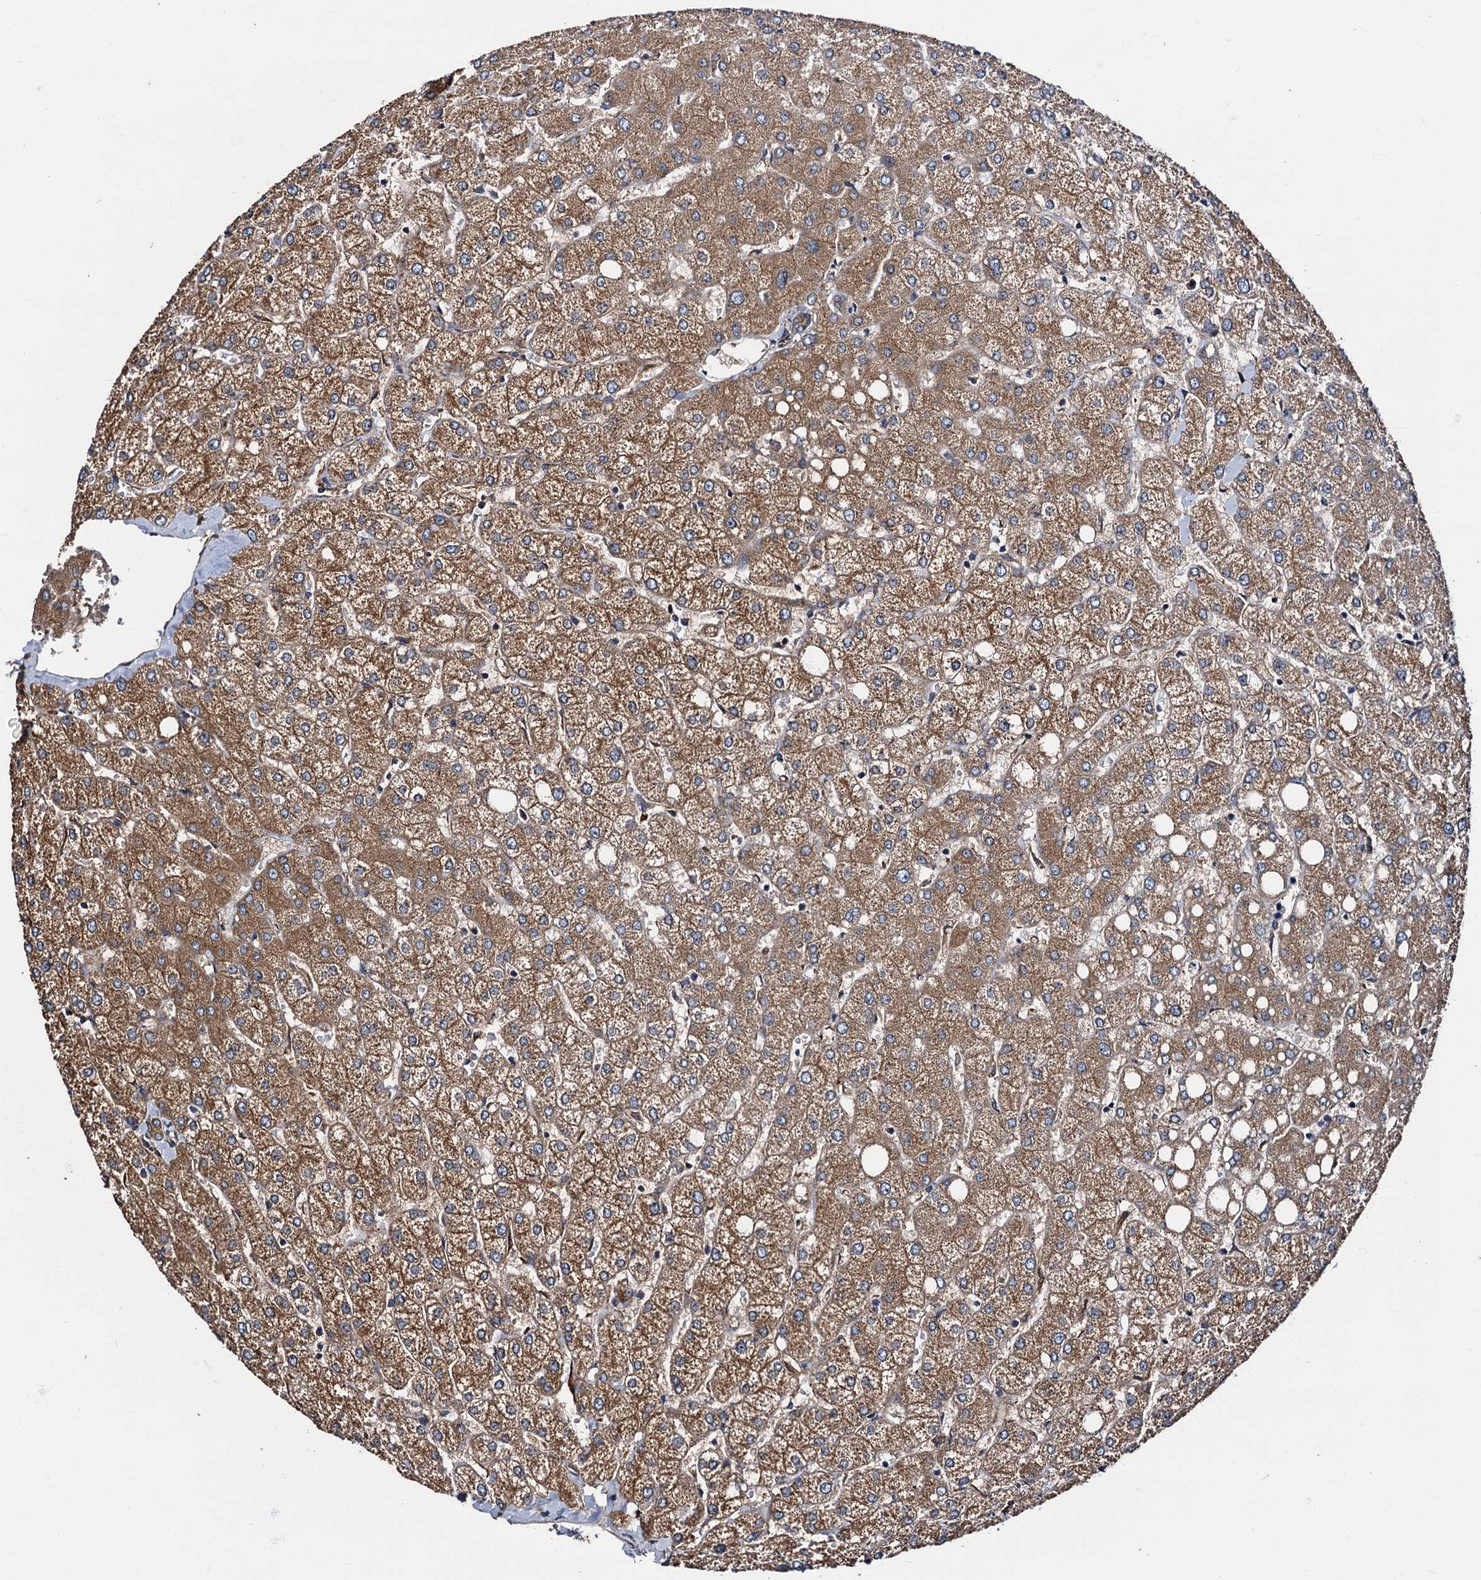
{"staining": {"intensity": "weak", "quantity": ">75%", "location": "cytoplasmic/membranous"}, "tissue": "liver", "cell_type": "Cholangiocytes", "image_type": "normal", "snomed": [{"axis": "morphology", "description": "Normal tissue, NOS"}, {"axis": "topography", "description": "Liver"}], "caption": "A brown stain shows weak cytoplasmic/membranous expression of a protein in cholangiocytes of benign liver.", "gene": "PEX5", "patient": {"sex": "female", "age": 54}}